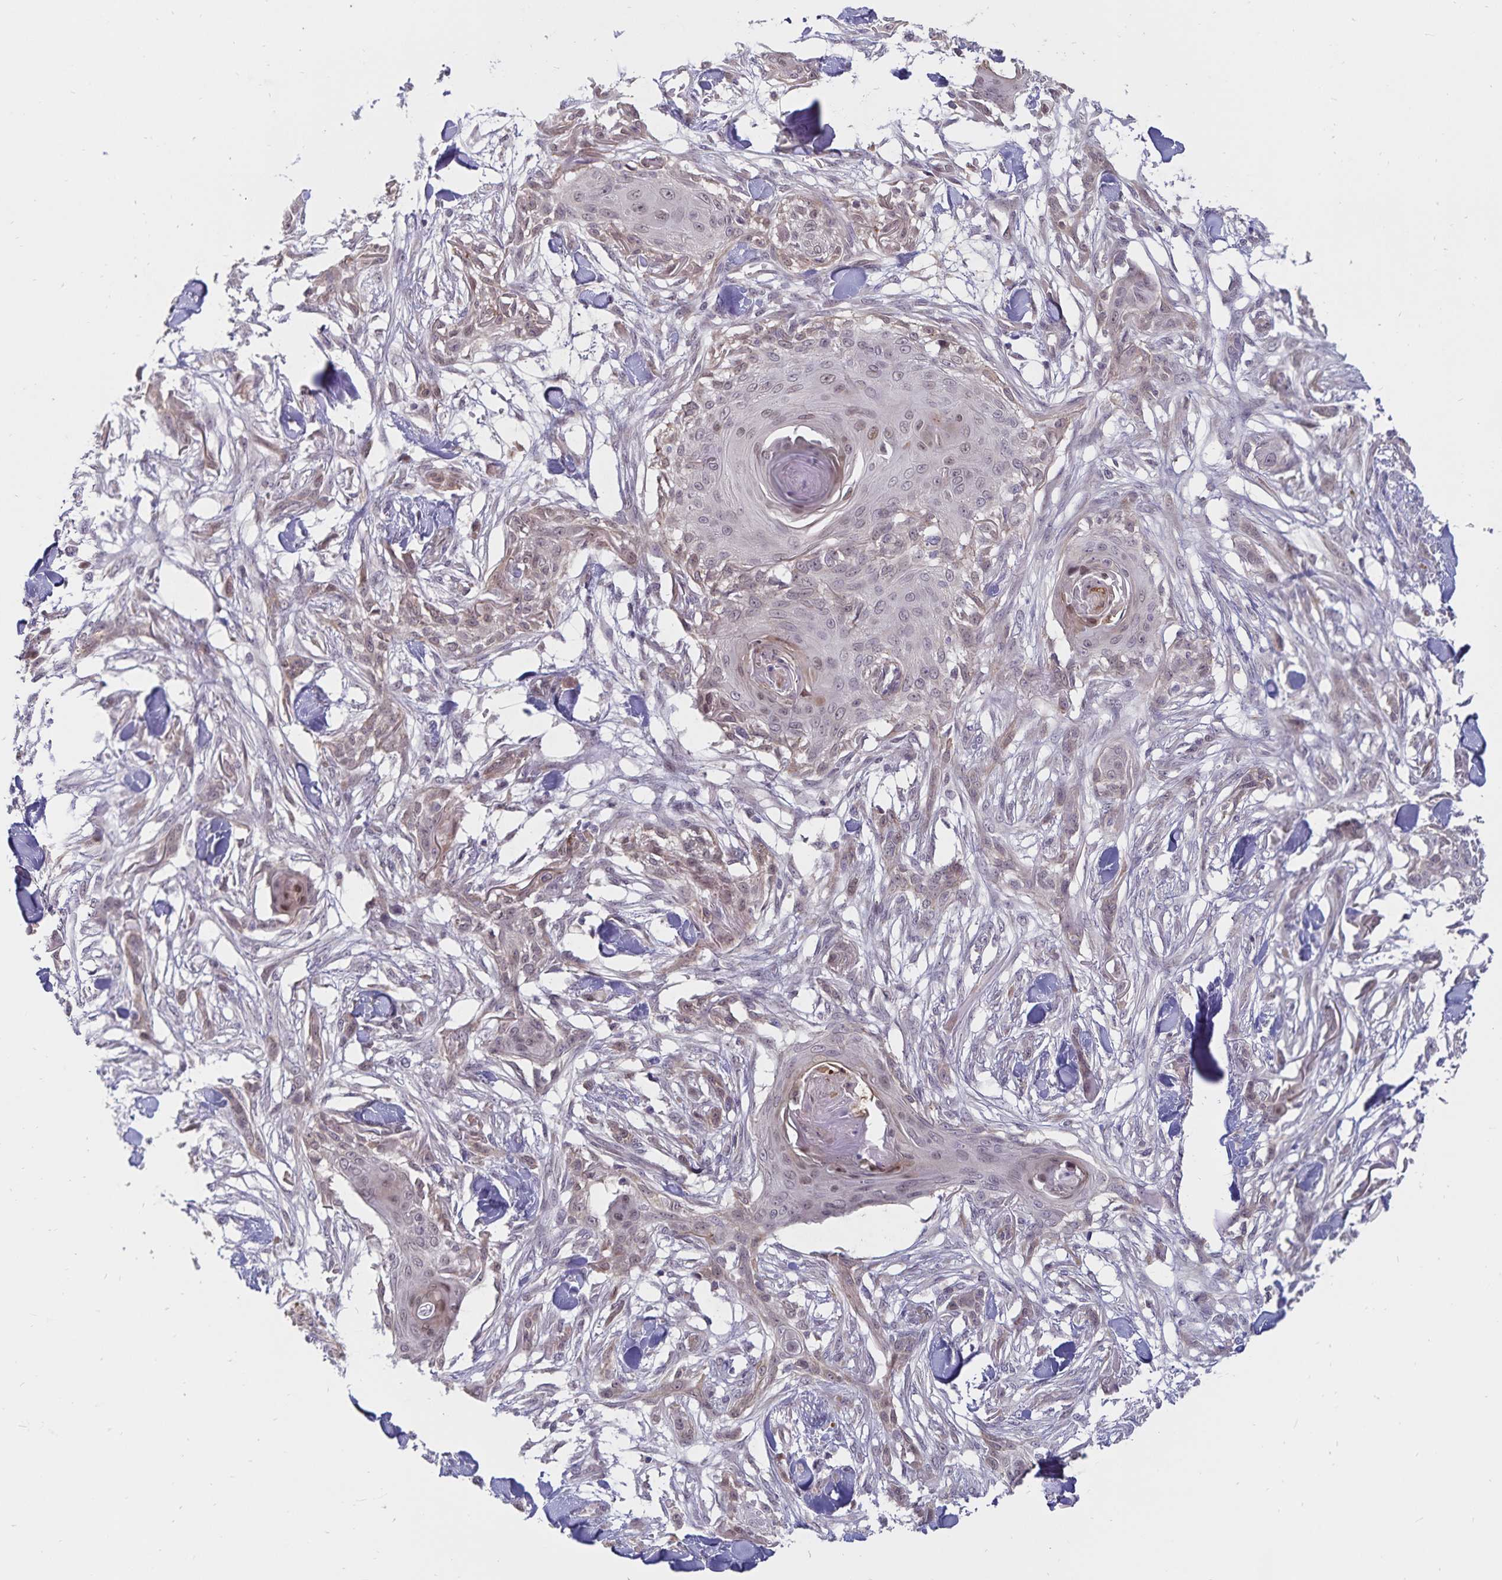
{"staining": {"intensity": "weak", "quantity": "<25%", "location": "nuclear"}, "tissue": "skin cancer", "cell_type": "Tumor cells", "image_type": "cancer", "snomed": [{"axis": "morphology", "description": "Squamous cell carcinoma, NOS"}, {"axis": "topography", "description": "Skin"}], "caption": "Tumor cells show no significant staining in skin cancer (squamous cell carcinoma). (DAB (3,3'-diaminobenzidine) immunohistochemistry visualized using brightfield microscopy, high magnification).", "gene": "ATP2A2", "patient": {"sex": "female", "age": 59}}